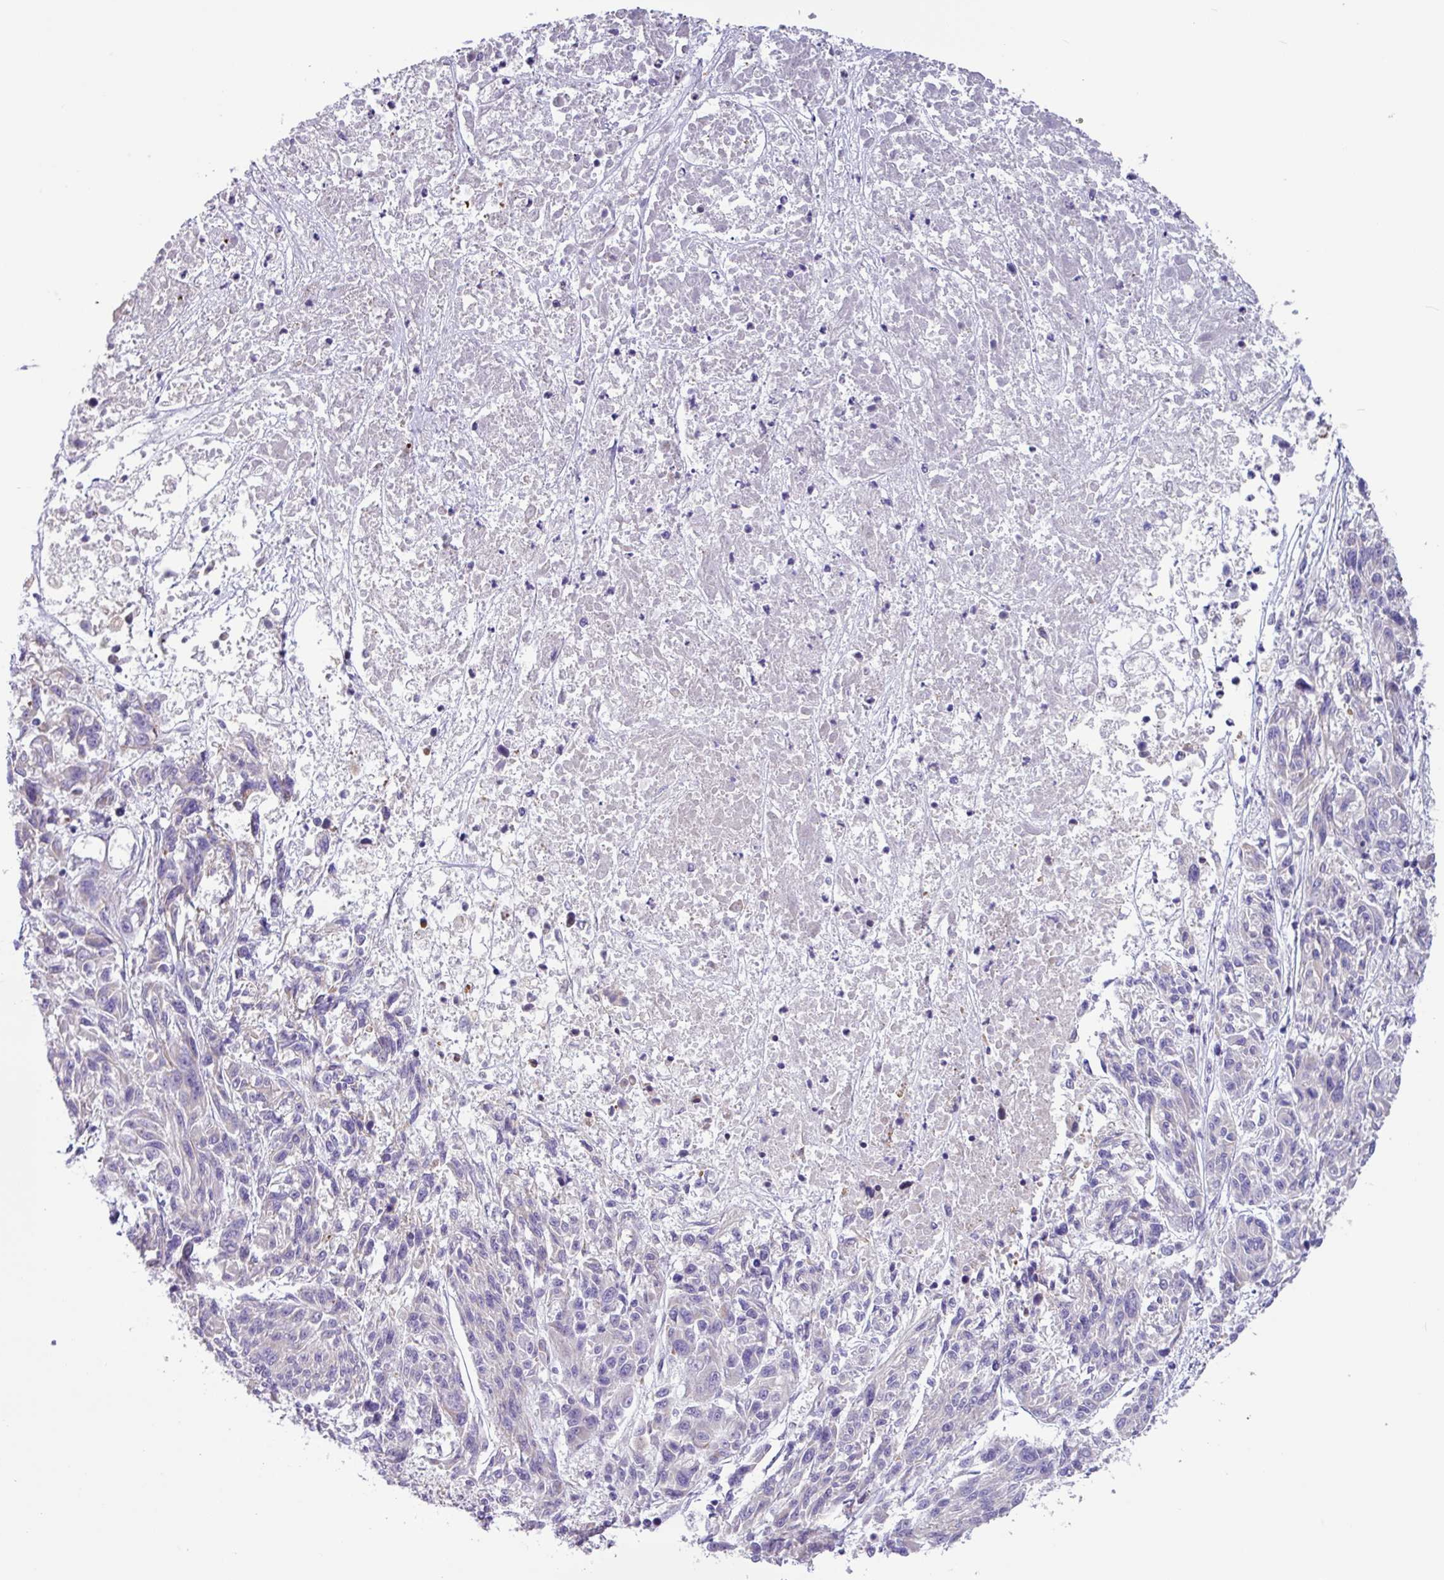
{"staining": {"intensity": "negative", "quantity": "none", "location": "none"}, "tissue": "melanoma", "cell_type": "Tumor cells", "image_type": "cancer", "snomed": [{"axis": "morphology", "description": "Malignant melanoma, NOS"}, {"axis": "topography", "description": "Skin"}], "caption": "Immunohistochemistry (IHC) image of human melanoma stained for a protein (brown), which shows no staining in tumor cells.", "gene": "MRM2", "patient": {"sex": "male", "age": 53}}